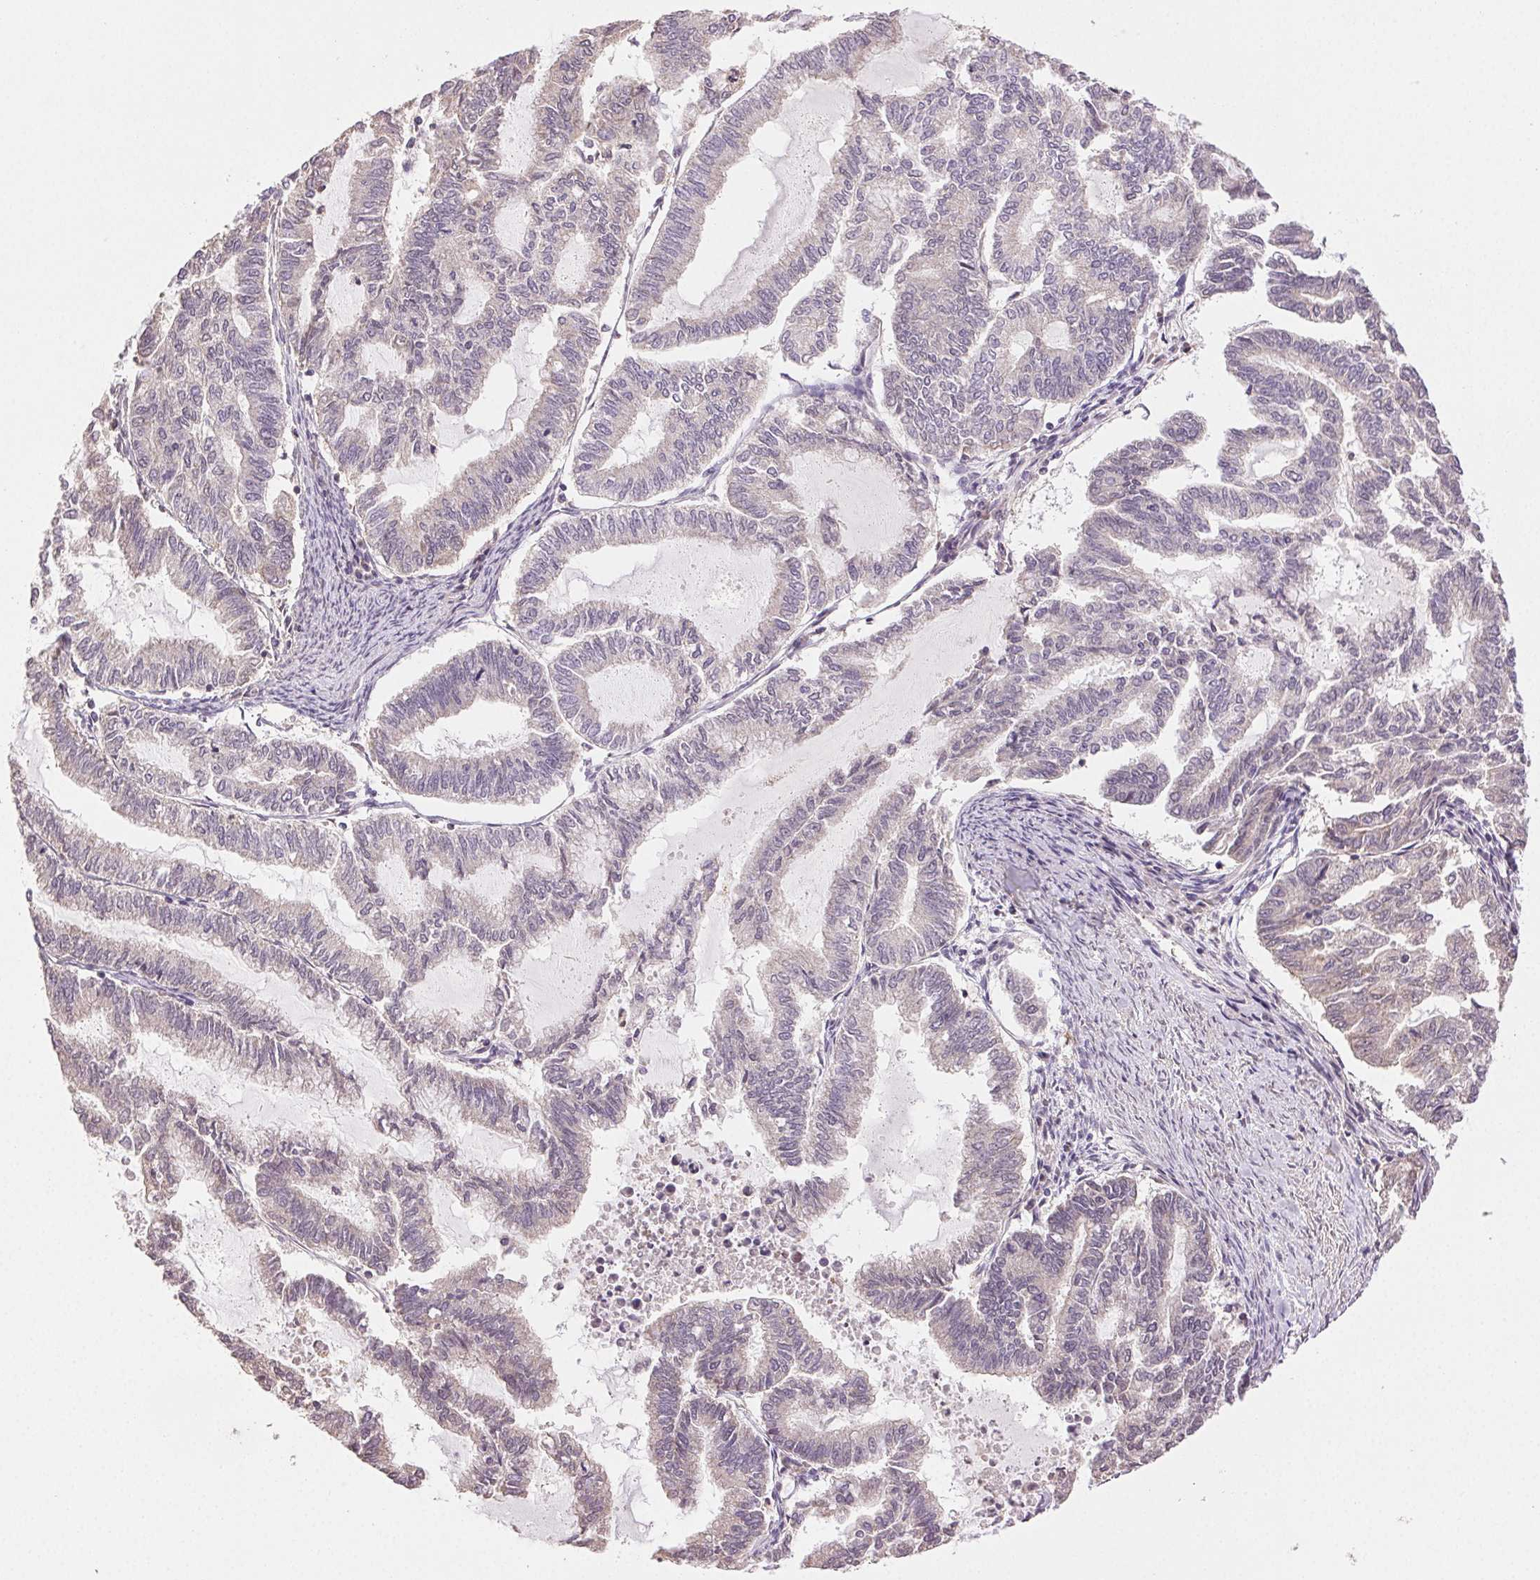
{"staining": {"intensity": "negative", "quantity": "none", "location": "none"}, "tissue": "endometrial cancer", "cell_type": "Tumor cells", "image_type": "cancer", "snomed": [{"axis": "morphology", "description": "Adenocarcinoma, NOS"}, {"axis": "topography", "description": "Endometrium"}], "caption": "IHC micrograph of endometrial adenocarcinoma stained for a protein (brown), which displays no expression in tumor cells. The staining is performed using DAB (3,3'-diaminobenzidine) brown chromogen with nuclei counter-stained in using hematoxylin.", "gene": "TMEM253", "patient": {"sex": "female", "age": 79}}